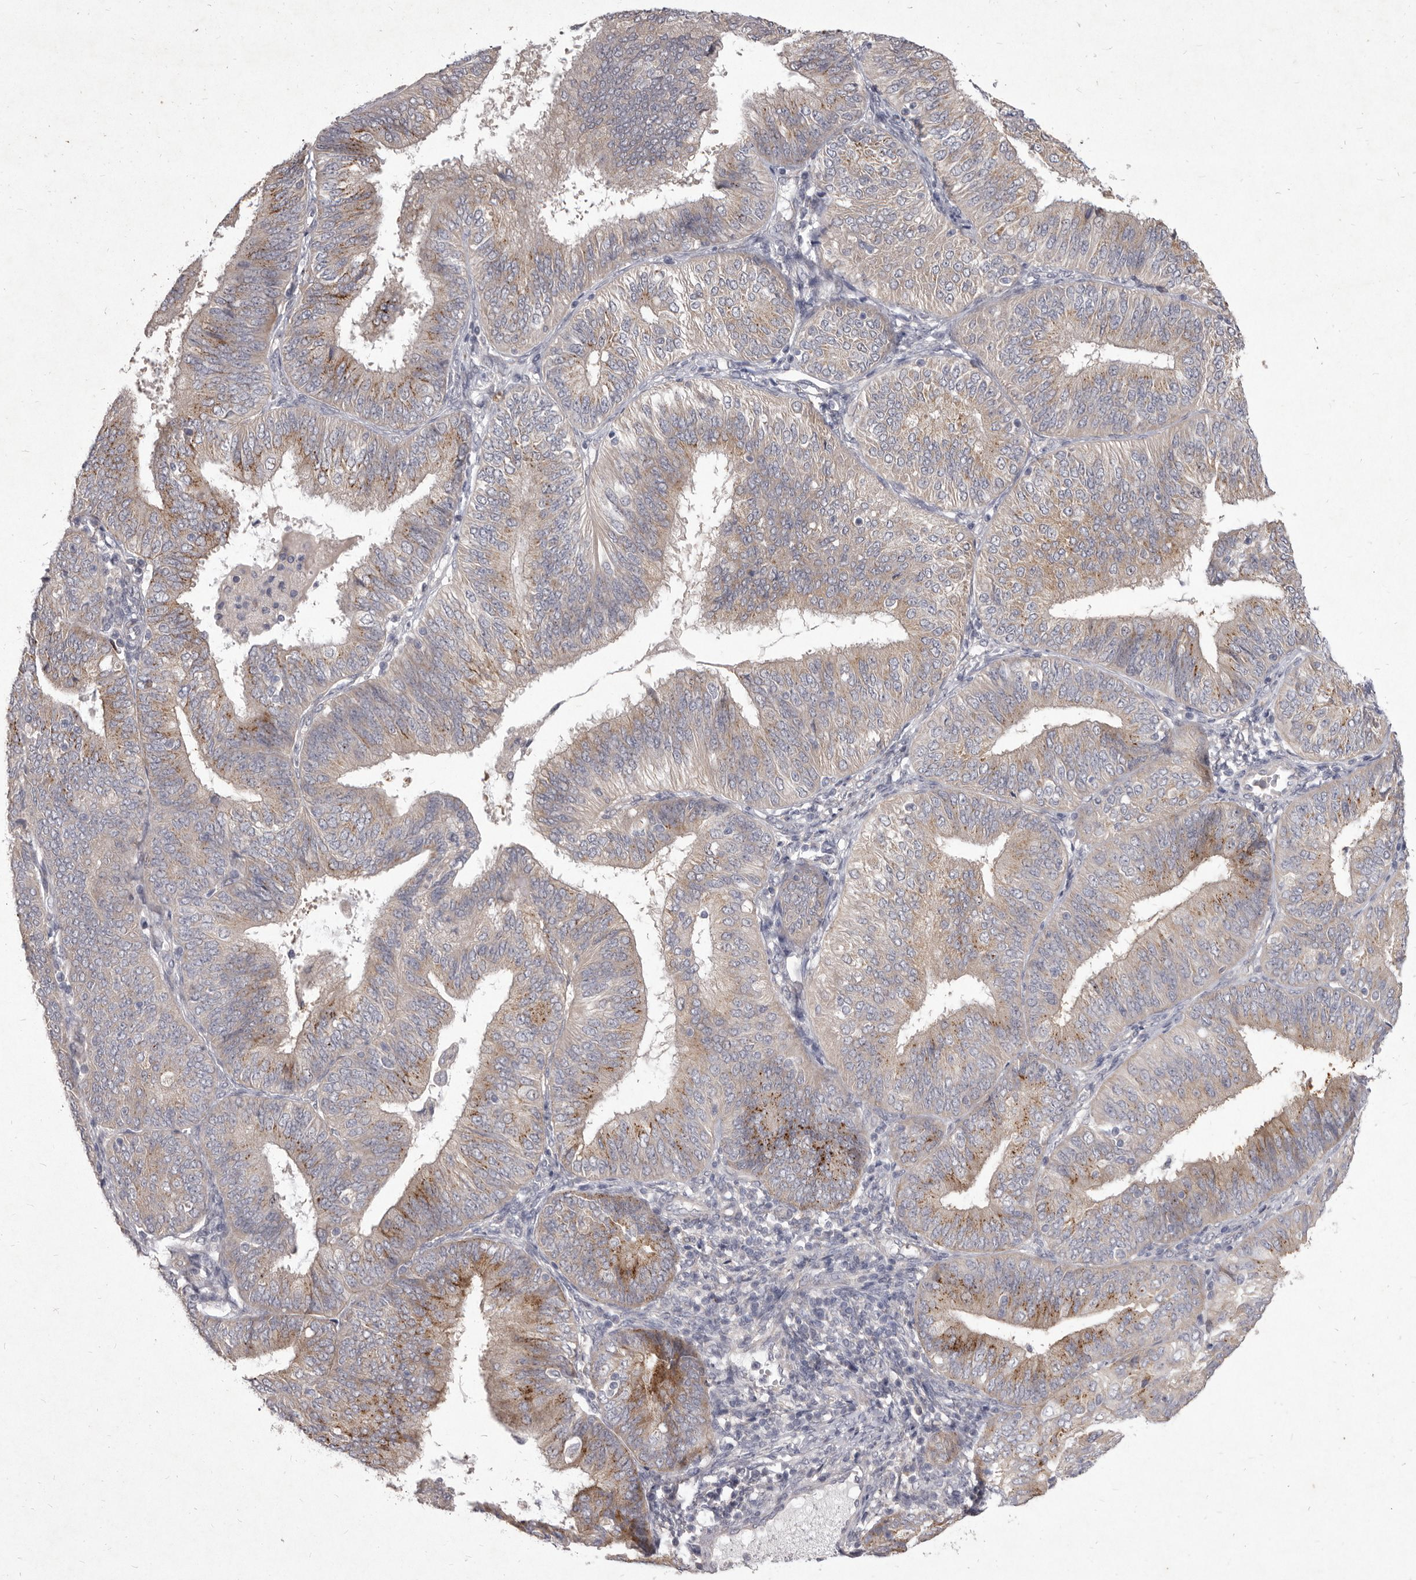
{"staining": {"intensity": "moderate", "quantity": "25%-75%", "location": "cytoplasmic/membranous"}, "tissue": "endometrial cancer", "cell_type": "Tumor cells", "image_type": "cancer", "snomed": [{"axis": "morphology", "description": "Adenocarcinoma, NOS"}, {"axis": "topography", "description": "Endometrium"}], "caption": "Human endometrial cancer stained for a protein (brown) displays moderate cytoplasmic/membranous positive positivity in approximately 25%-75% of tumor cells.", "gene": "P2RX6", "patient": {"sex": "female", "age": 58}}